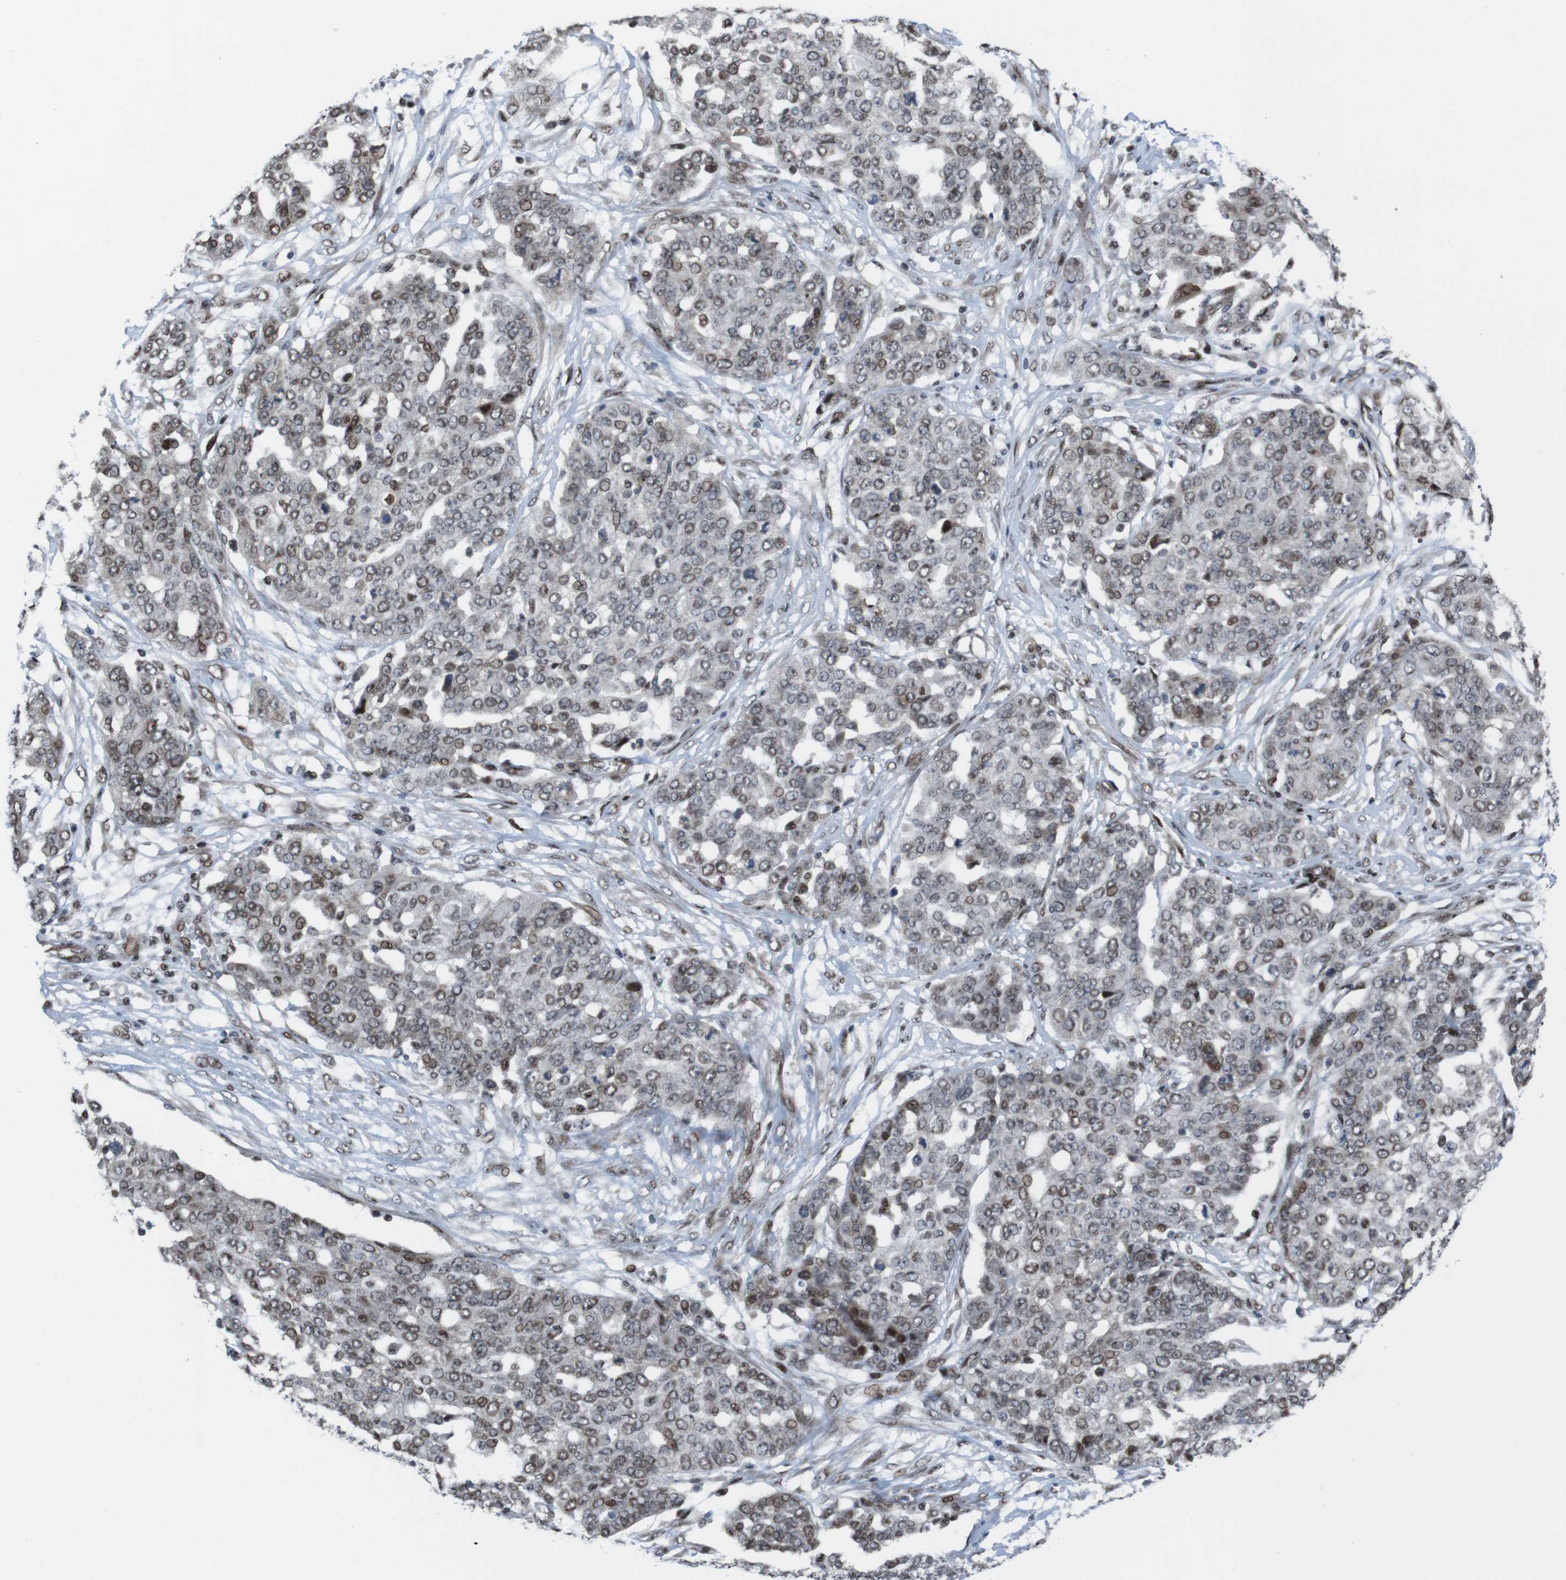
{"staining": {"intensity": "moderate", "quantity": ">75%", "location": "nuclear"}, "tissue": "ovarian cancer", "cell_type": "Tumor cells", "image_type": "cancer", "snomed": [{"axis": "morphology", "description": "Cystadenocarcinoma, serous, NOS"}, {"axis": "topography", "description": "Soft tissue"}, {"axis": "topography", "description": "Ovary"}], "caption": "Human serous cystadenocarcinoma (ovarian) stained for a protein (brown) reveals moderate nuclear positive positivity in about >75% of tumor cells.", "gene": "PBRM1", "patient": {"sex": "female", "age": 57}}